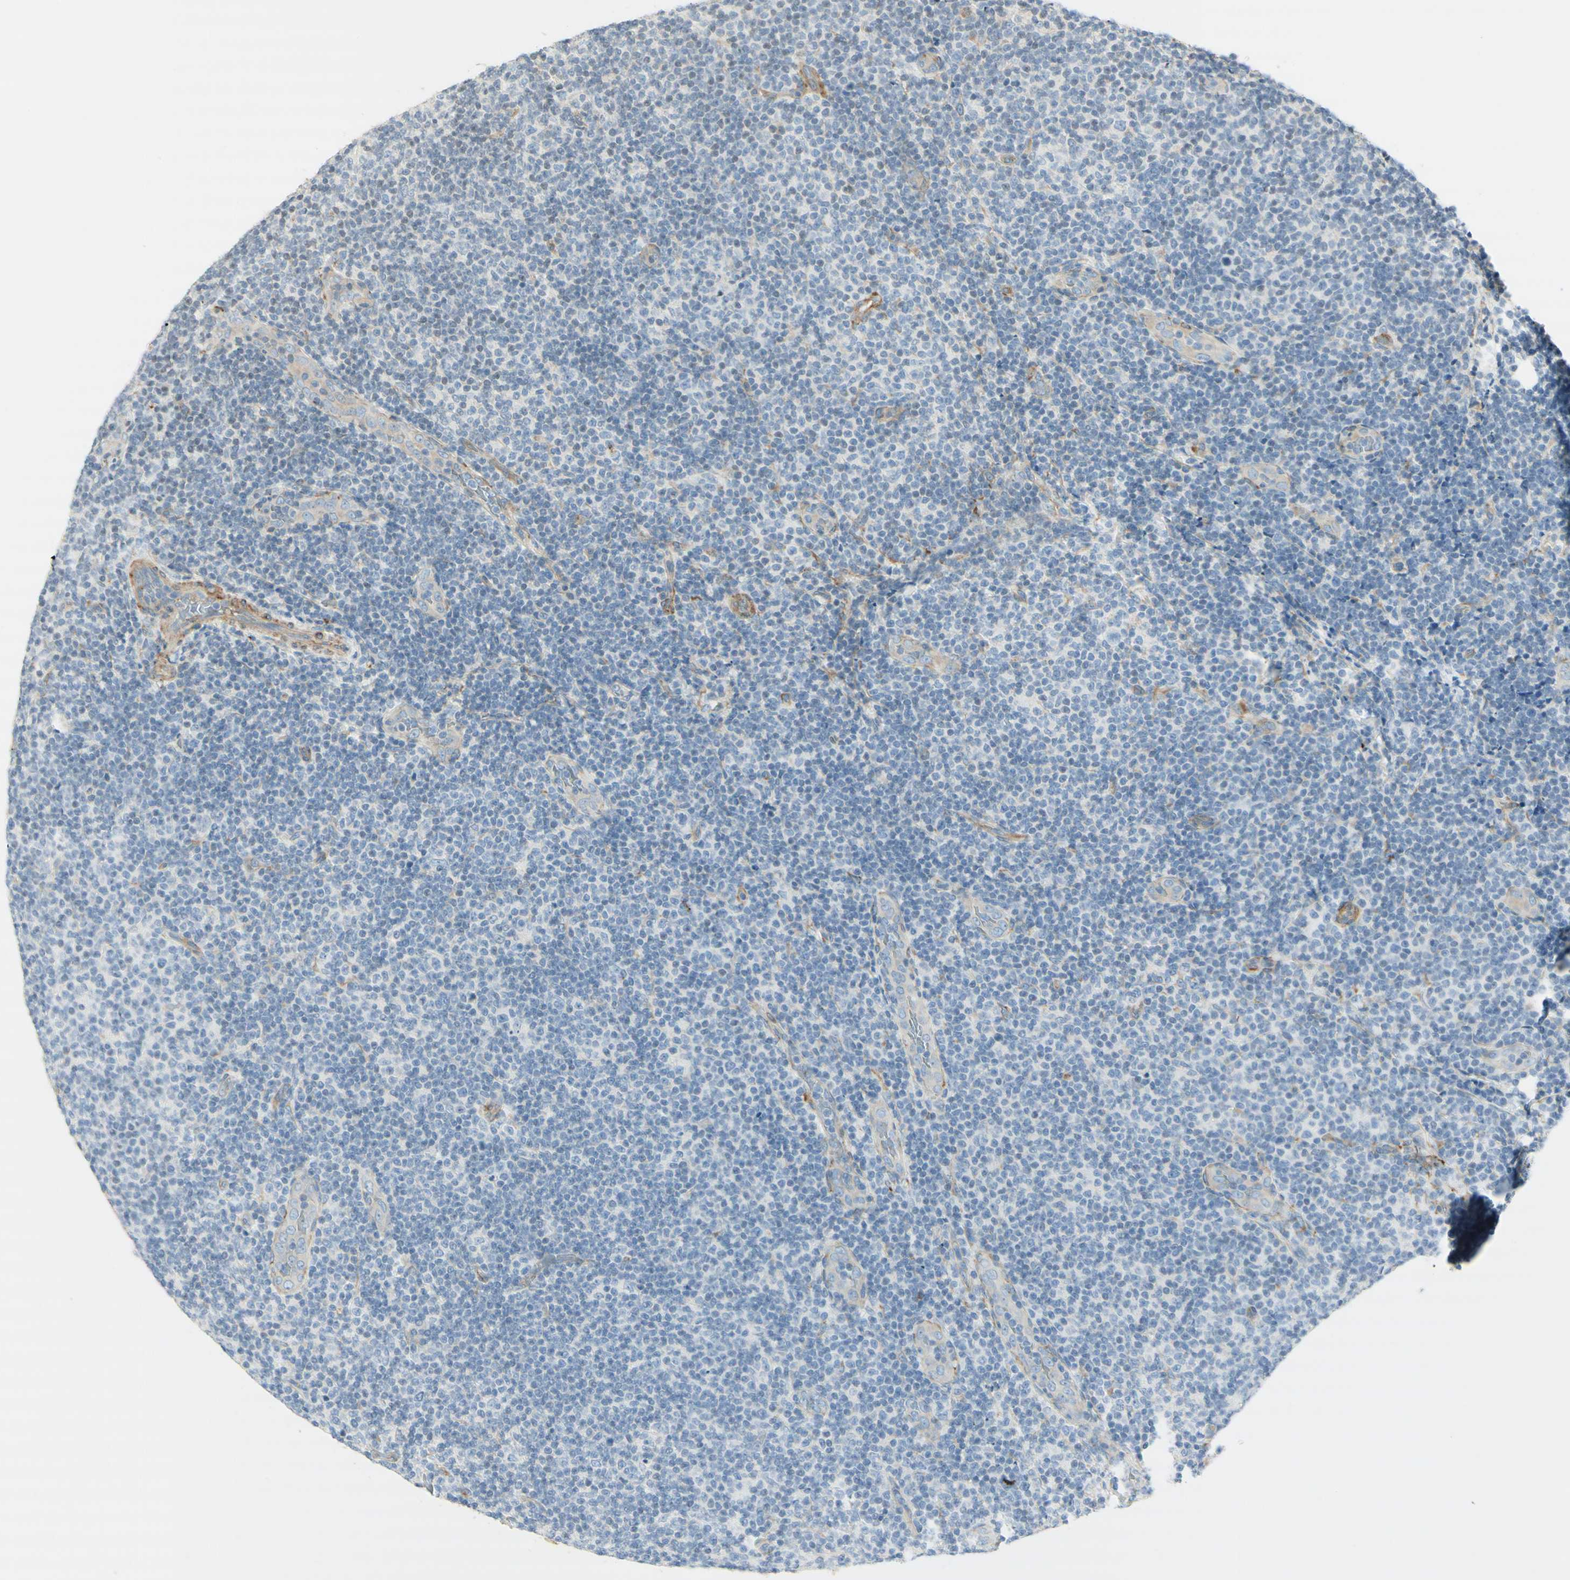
{"staining": {"intensity": "negative", "quantity": "none", "location": "none"}, "tissue": "lymphoma", "cell_type": "Tumor cells", "image_type": "cancer", "snomed": [{"axis": "morphology", "description": "Malignant lymphoma, non-Hodgkin's type, Low grade"}, {"axis": "topography", "description": "Lymph node"}], "caption": "Tumor cells show no significant staining in lymphoma.", "gene": "MAP1B", "patient": {"sex": "male", "age": 83}}